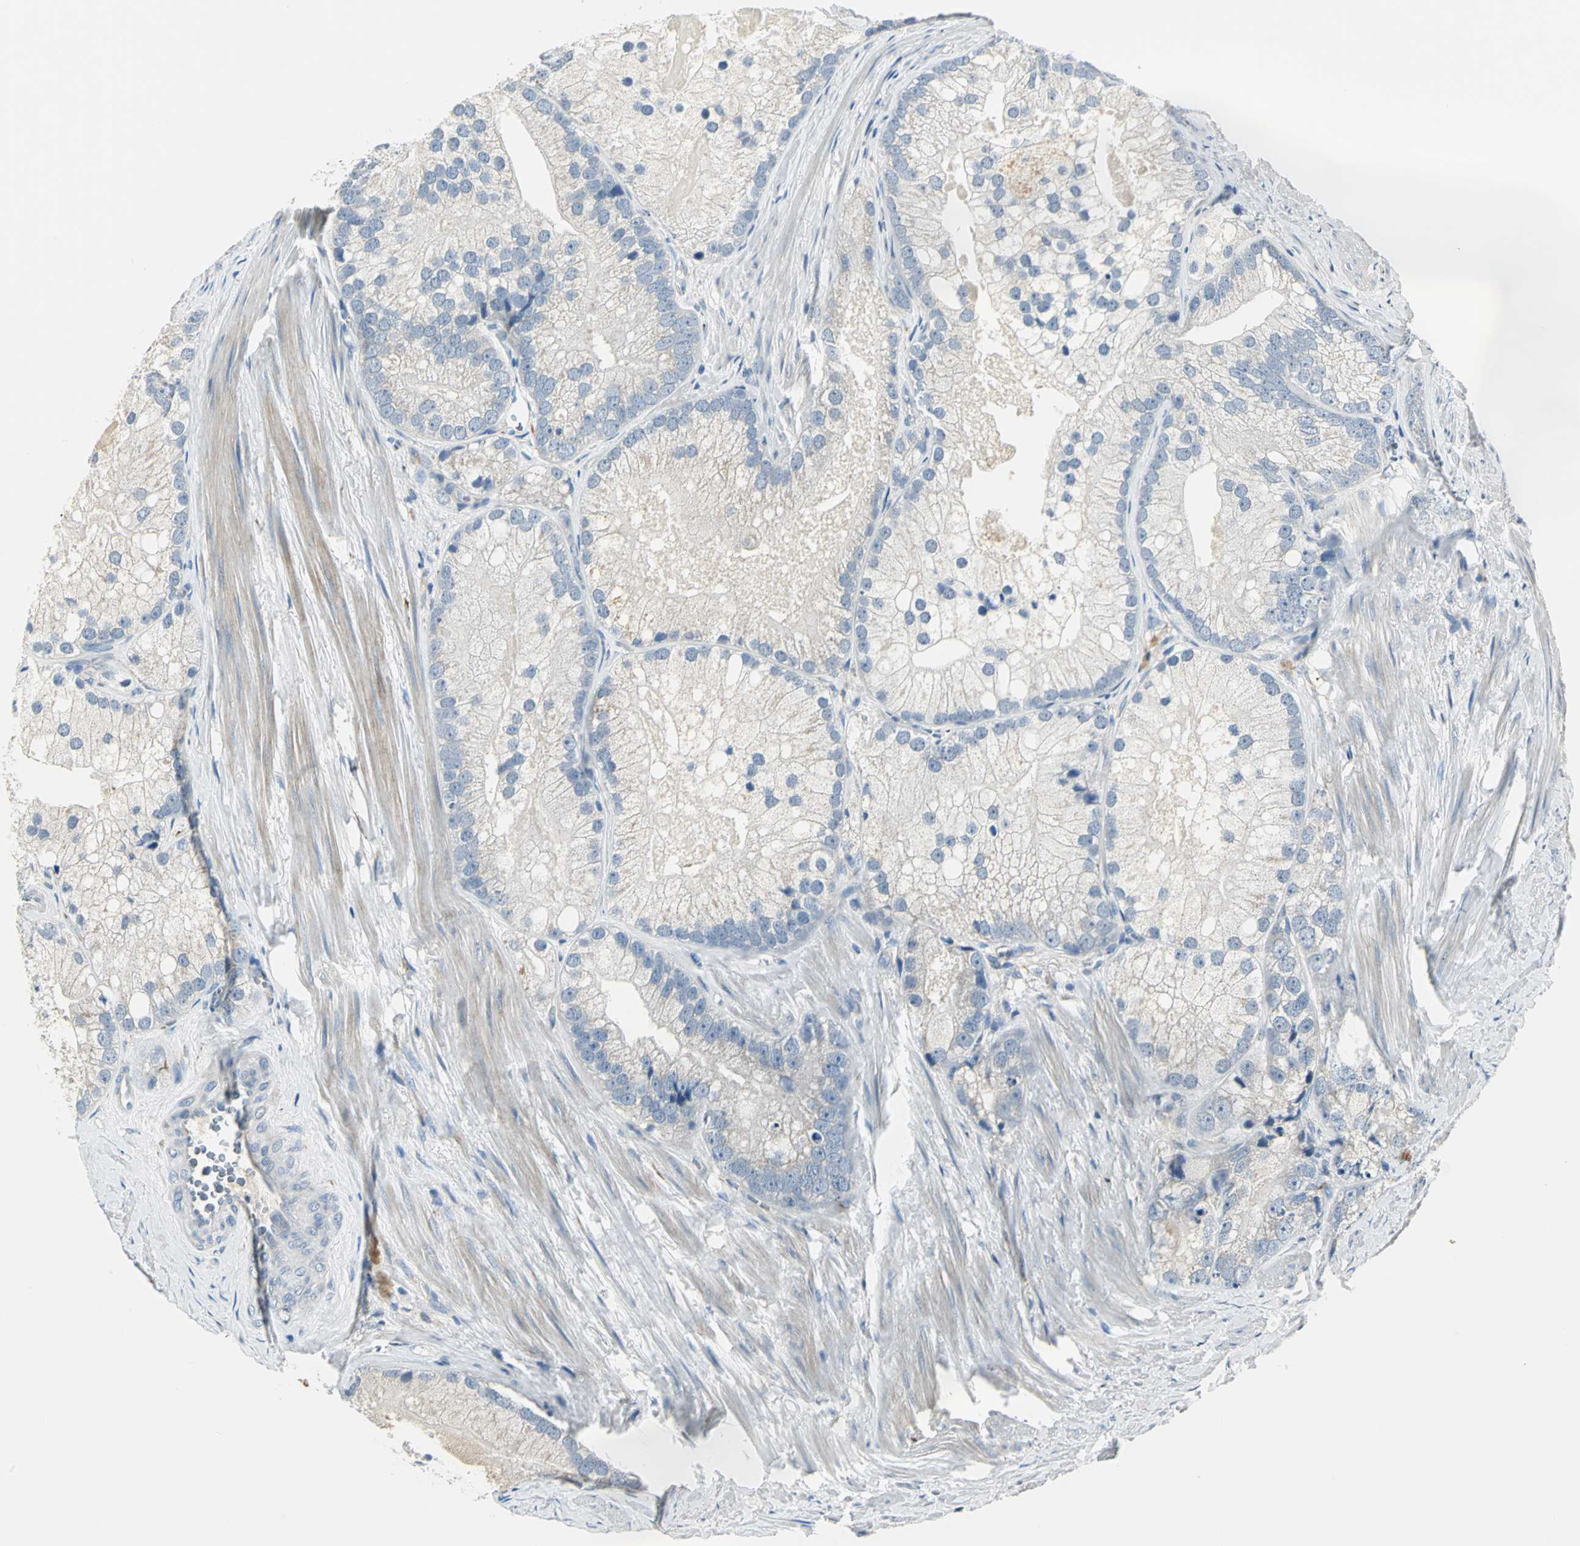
{"staining": {"intensity": "weak", "quantity": "<25%", "location": "cytoplasmic/membranous"}, "tissue": "prostate cancer", "cell_type": "Tumor cells", "image_type": "cancer", "snomed": [{"axis": "morphology", "description": "Adenocarcinoma, Low grade"}, {"axis": "topography", "description": "Prostate"}], "caption": "A micrograph of prostate cancer (adenocarcinoma (low-grade)) stained for a protein displays no brown staining in tumor cells.", "gene": "B3GNT2", "patient": {"sex": "male", "age": 69}}